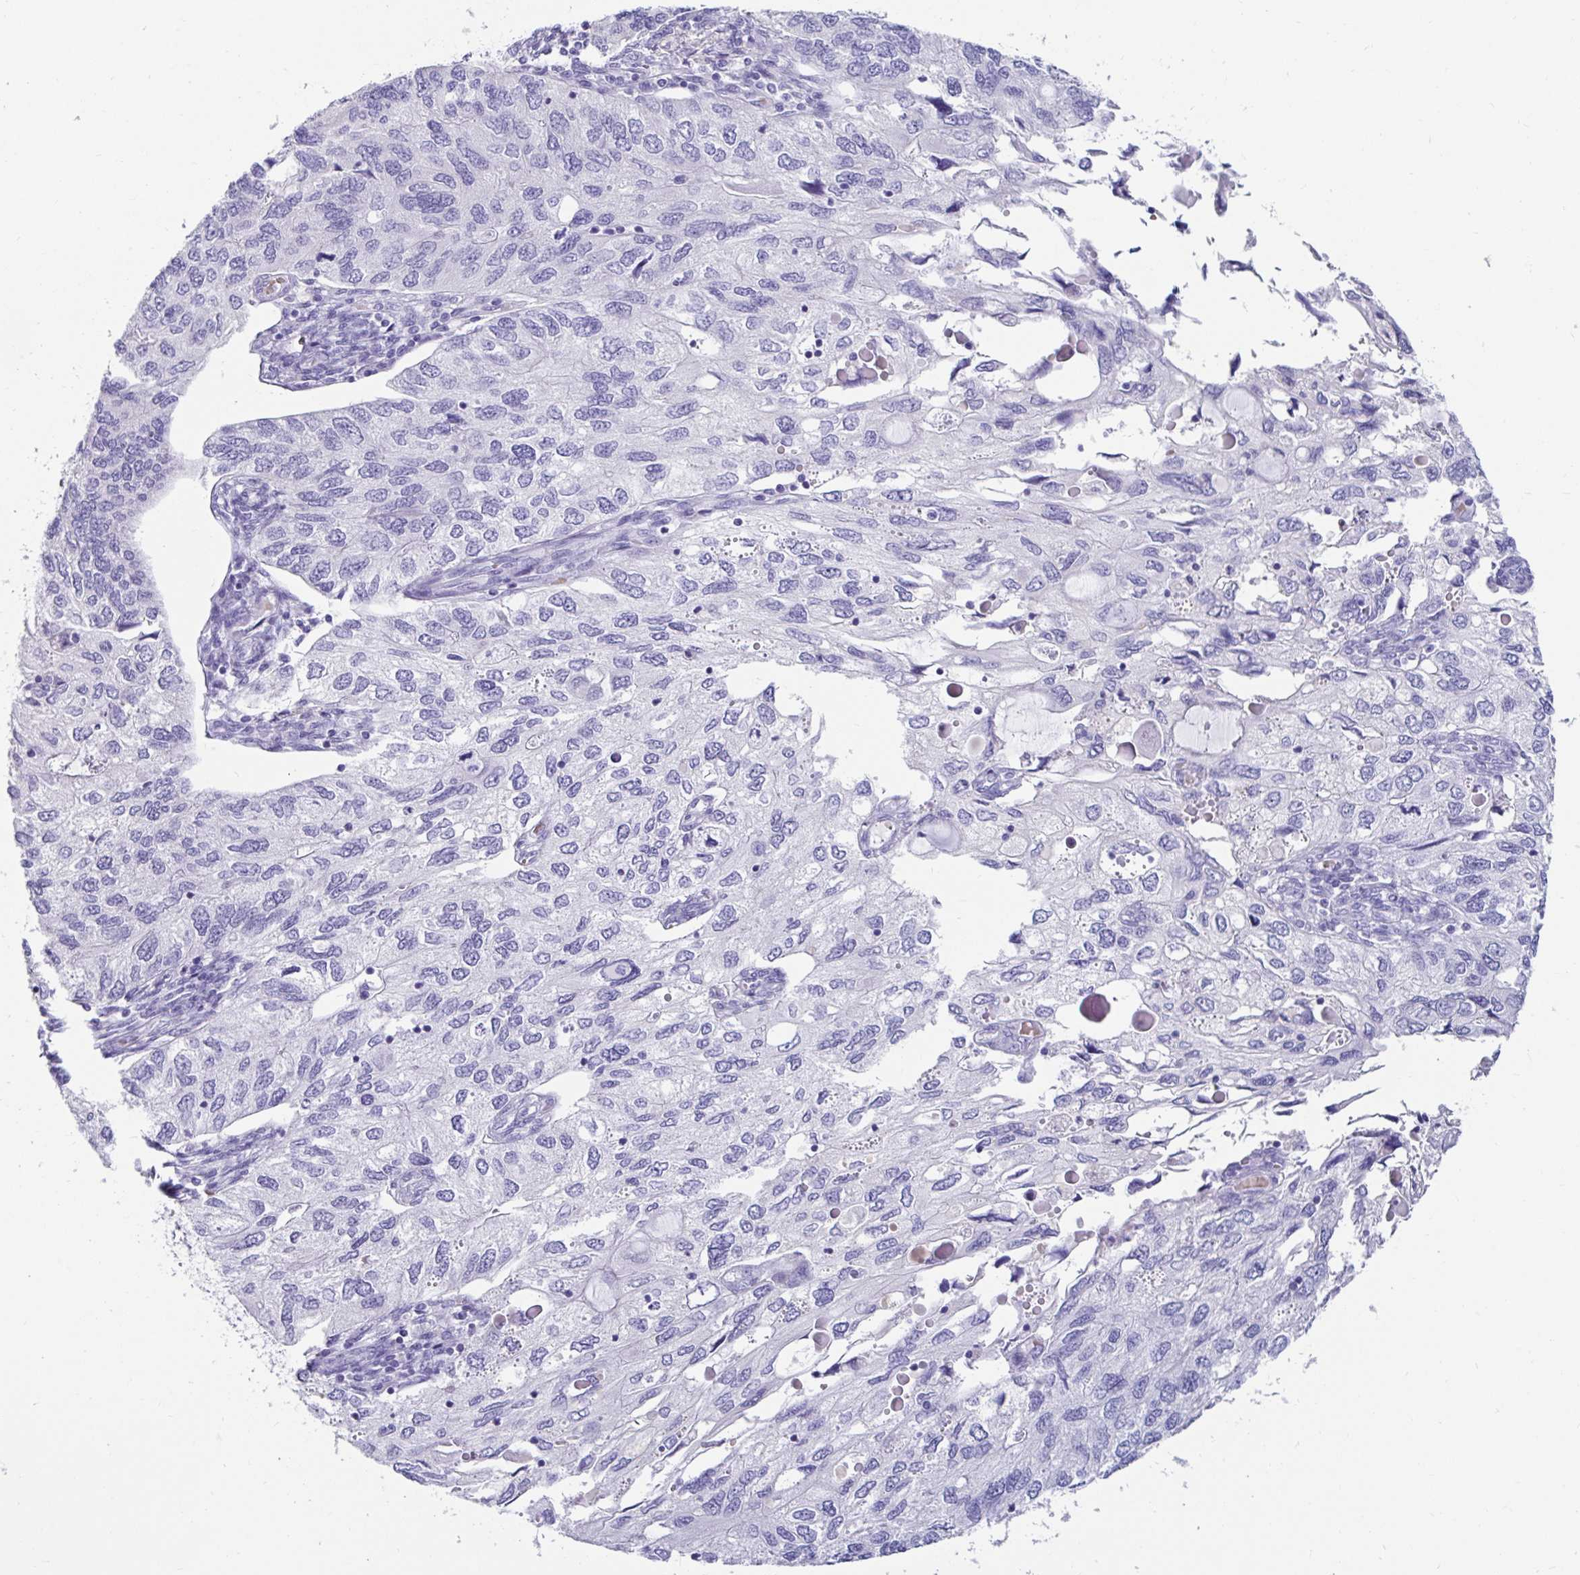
{"staining": {"intensity": "negative", "quantity": "none", "location": "none"}, "tissue": "endometrial cancer", "cell_type": "Tumor cells", "image_type": "cancer", "snomed": [{"axis": "morphology", "description": "Carcinoma, NOS"}, {"axis": "topography", "description": "Uterus"}], "caption": "Endometrial cancer (carcinoma) was stained to show a protein in brown. There is no significant expression in tumor cells.", "gene": "ZPBP2", "patient": {"sex": "female", "age": 76}}